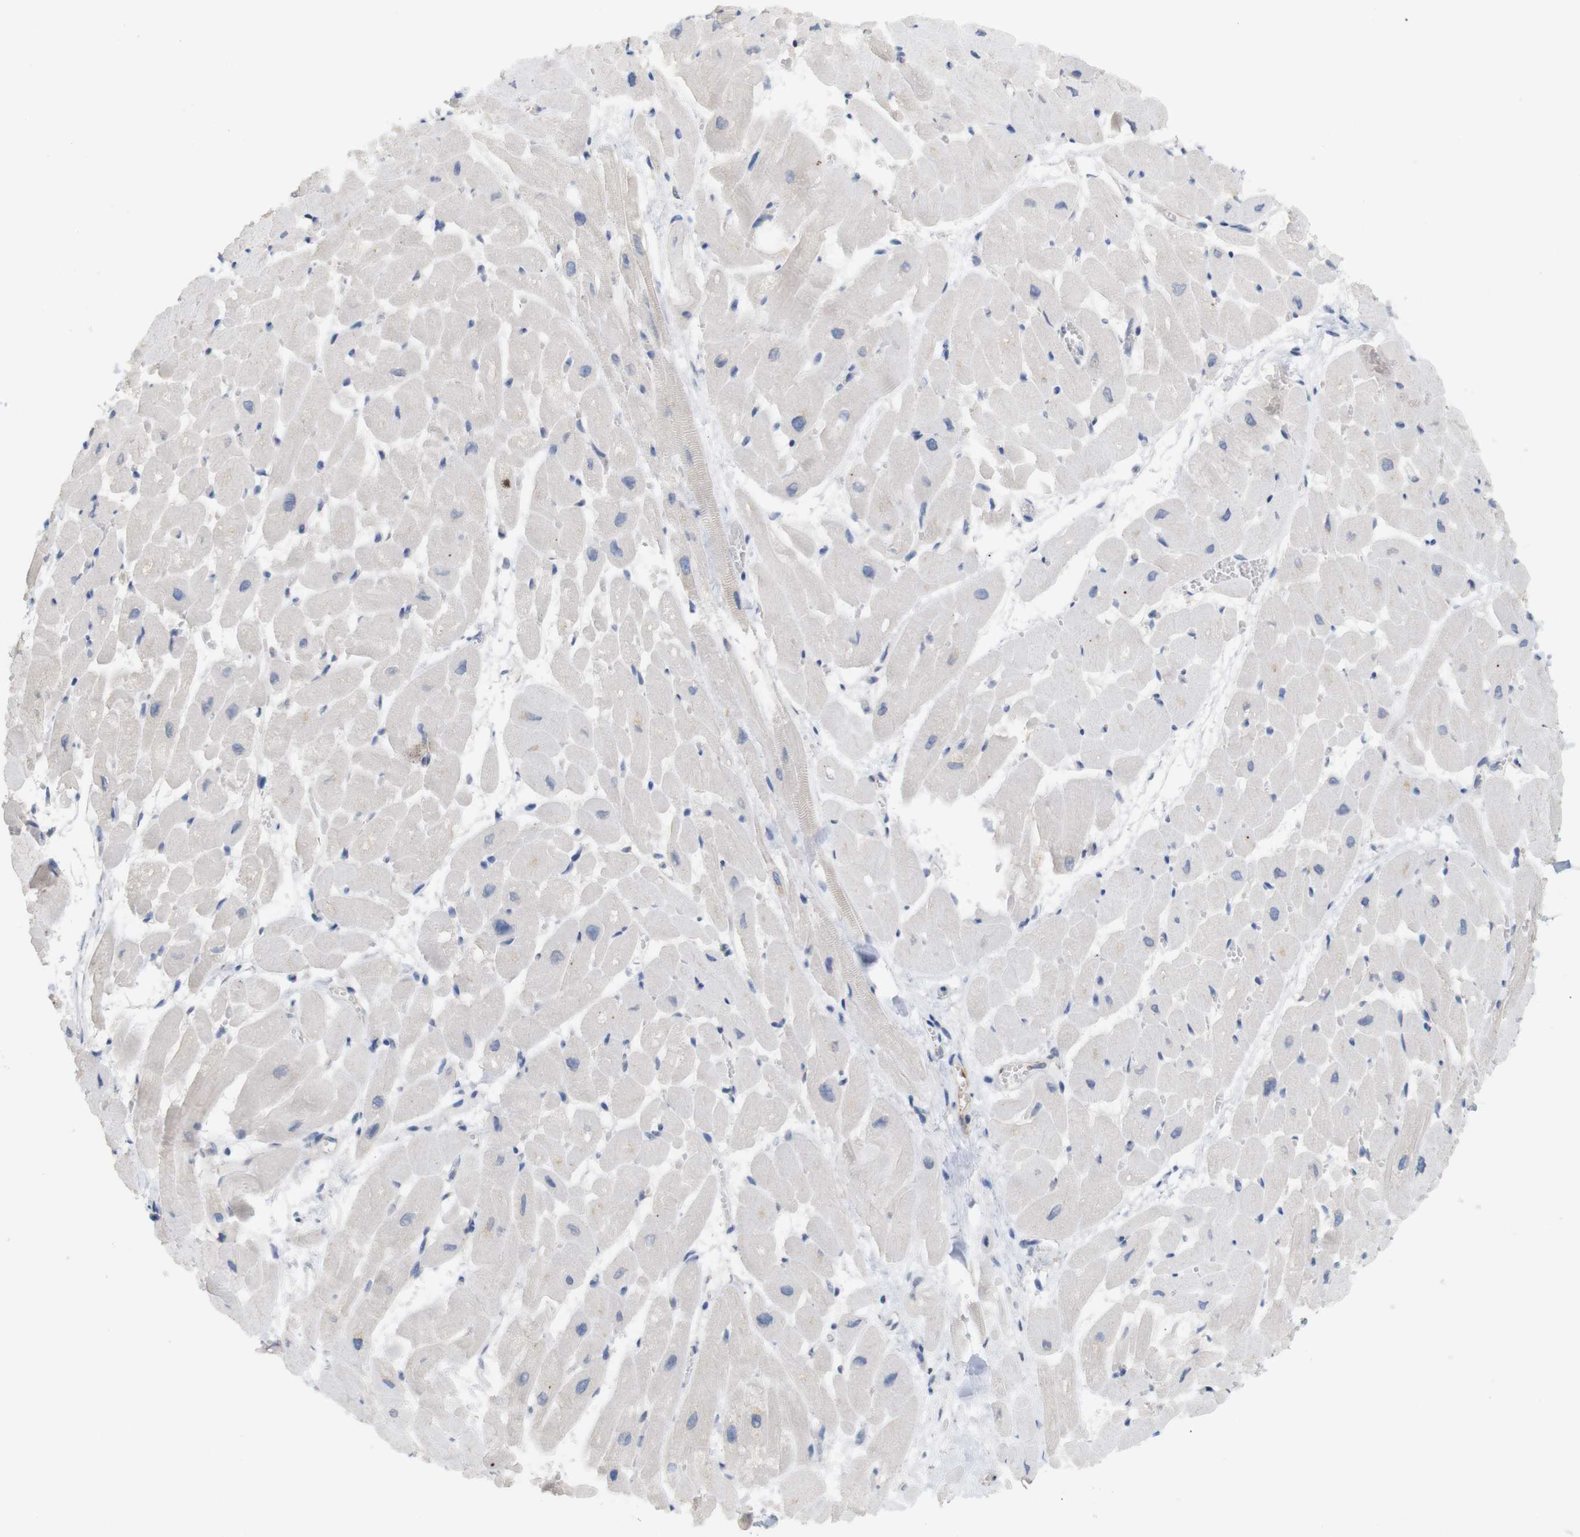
{"staining": {"intensity": "weak", "quantity": "<25%", "location": "cytoplasmic/membranous"}, "tissue": "heart muscle", "cell_type": "Cardiomyocytes", "image_type": "normal", "snomed": [{"axis": "morphology", "description": "Normal tissue, NOS"}, {"axis": "topography", "description": "Heart"}], "caption": "This image is of normal heart muscle stained with immunohistochemistry to label a protein in brown with the nuclei are counter-stained blue. There is no expression in cardiomyocytes. (DAB (3,3'-diaminobenzidine) immunohistochemistry, high magnification).", "gene": "ITPR1", "patient": {"sex": "male", "age": 45}}